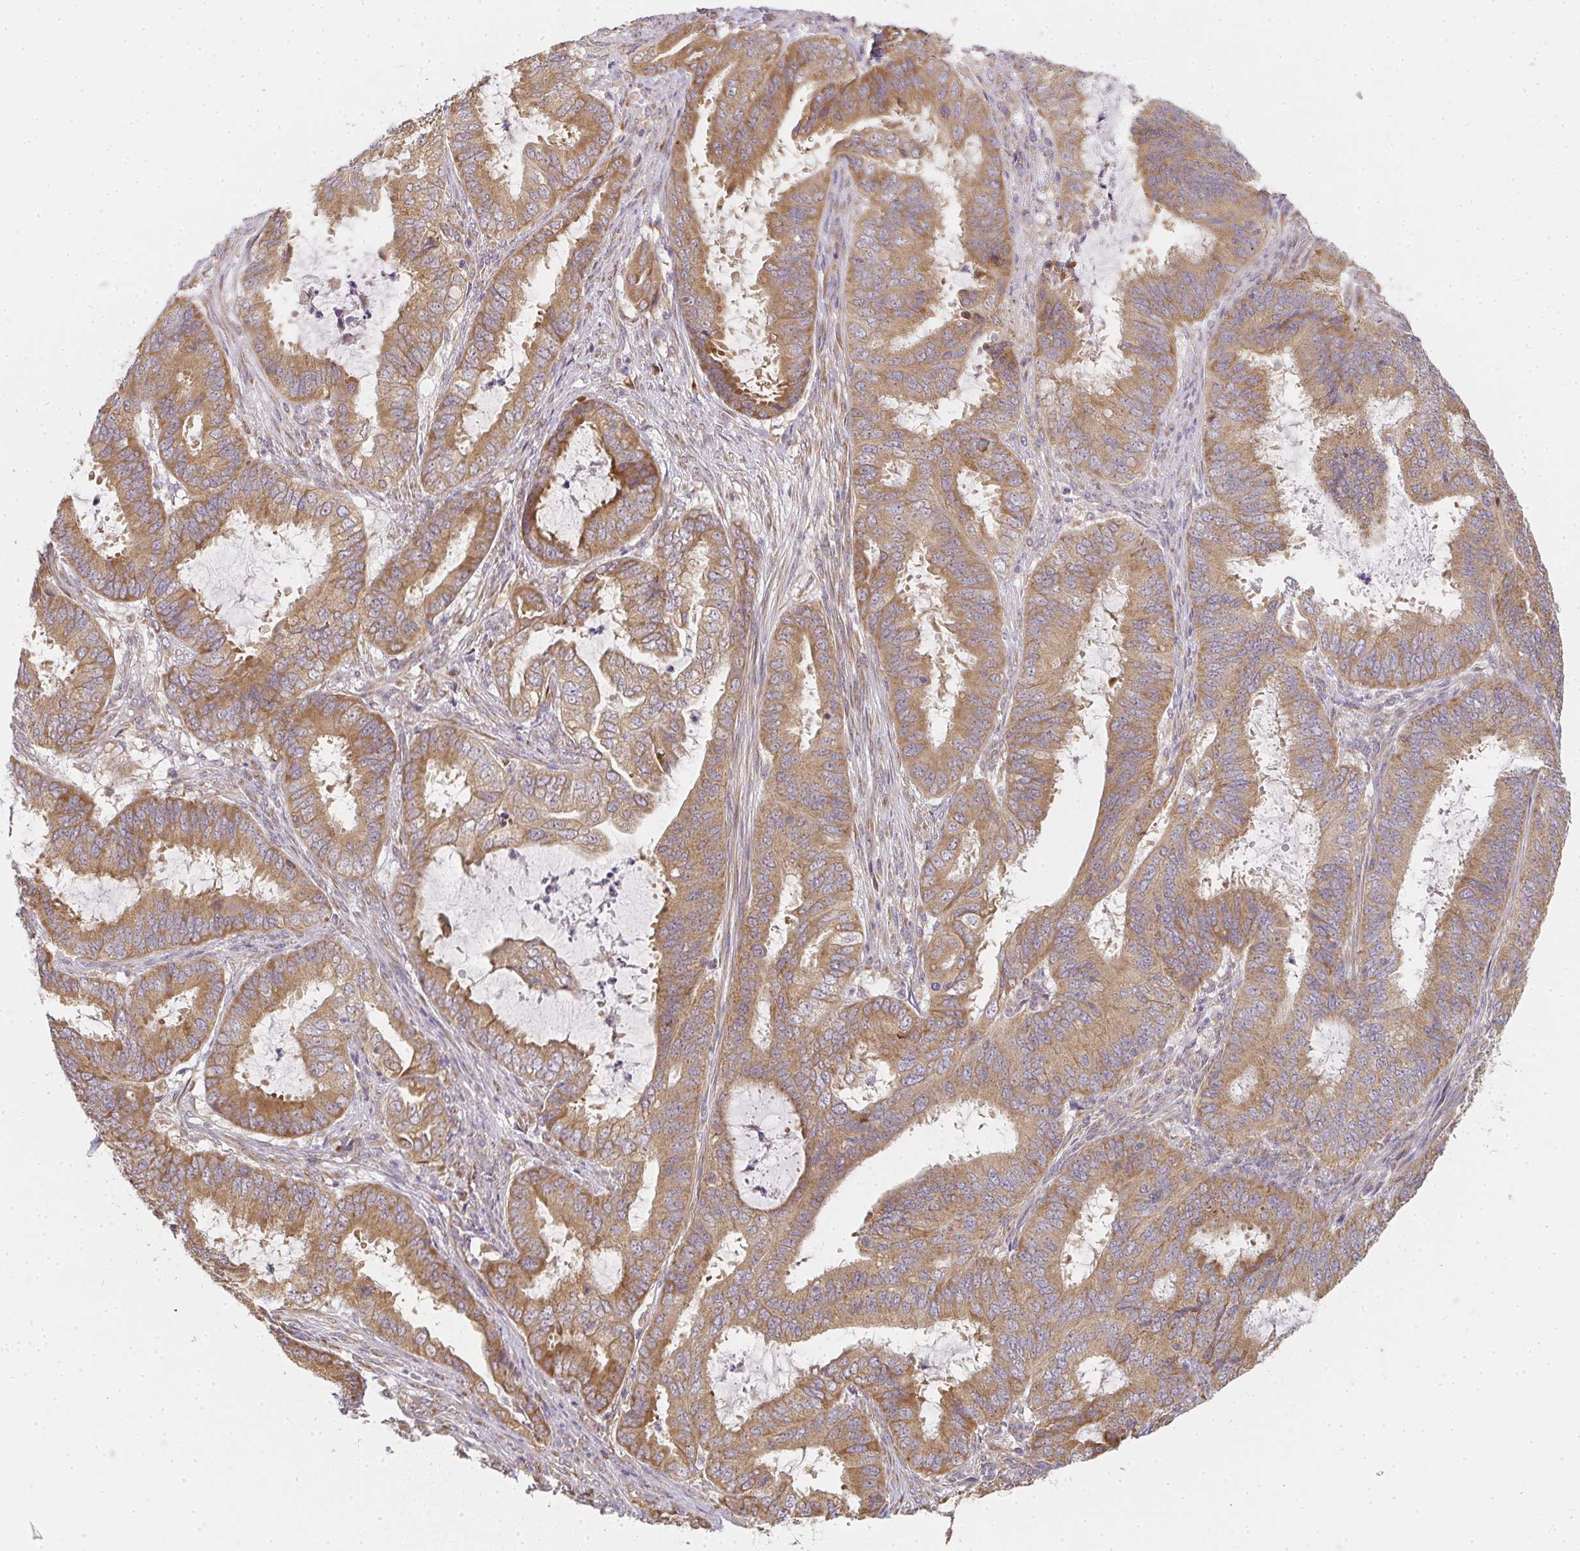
{"staining": {"intensity": "moderate", "quantity": ">75%", "location": "cytoplasmic/membranous"}, "tissue": "endometrial cancer", "cell_type": "Tumor cells", "image_type": "cancer", "snomed": [{"axis": "morphology", "description": "Adenocarcinoma, NOS"}, {"axis": "topography", "description": "Endometrium"}], "caption": "Moderate cytoplasmic/membranous positivity is seen in approximately >75% of tumor cells in adenocarcinoma (endometrial).", "gene": "SLC35B3", "patient": {"sex": "female", "age": 51}}